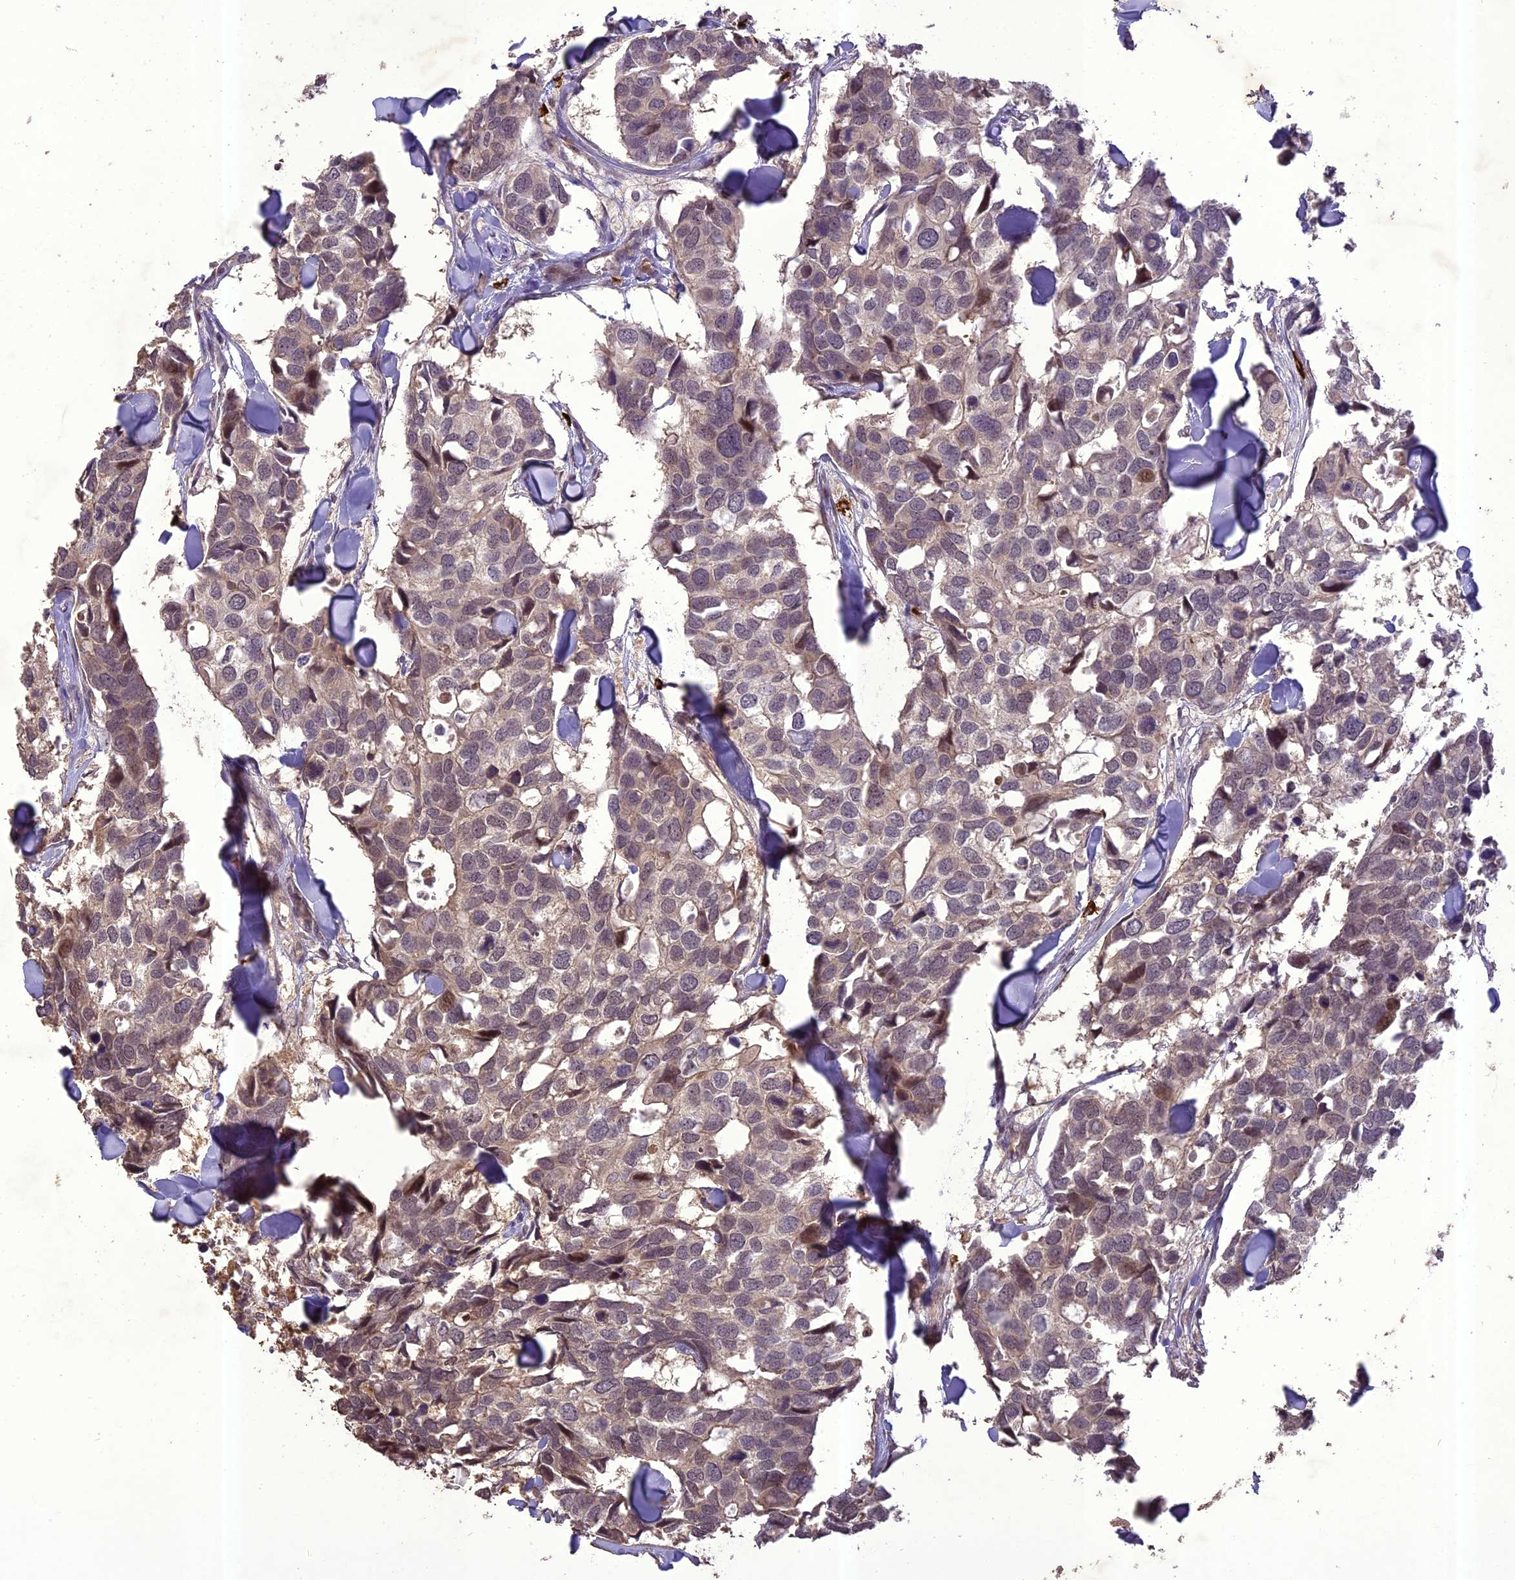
{"staining": {"intensity": "moderate", "quantity": "<25%", "location": "nuclear"}, "tissue": "breast cancer", "cell_type": "Tumor cells", "image_type": "cancer", "snomed": [{"axis": "morphology", "description": "Duct carcinoma"}, {"axis": "topography", "description": "Breast"}], "caption": "Protein staining of breast cancer (infiltrating ductal carcinoma) tissue shows moderate nuclear staining in about <25% of tumor cells.", "gene": "TIGD7", "patient": {"sex": "female", "age": 83}}